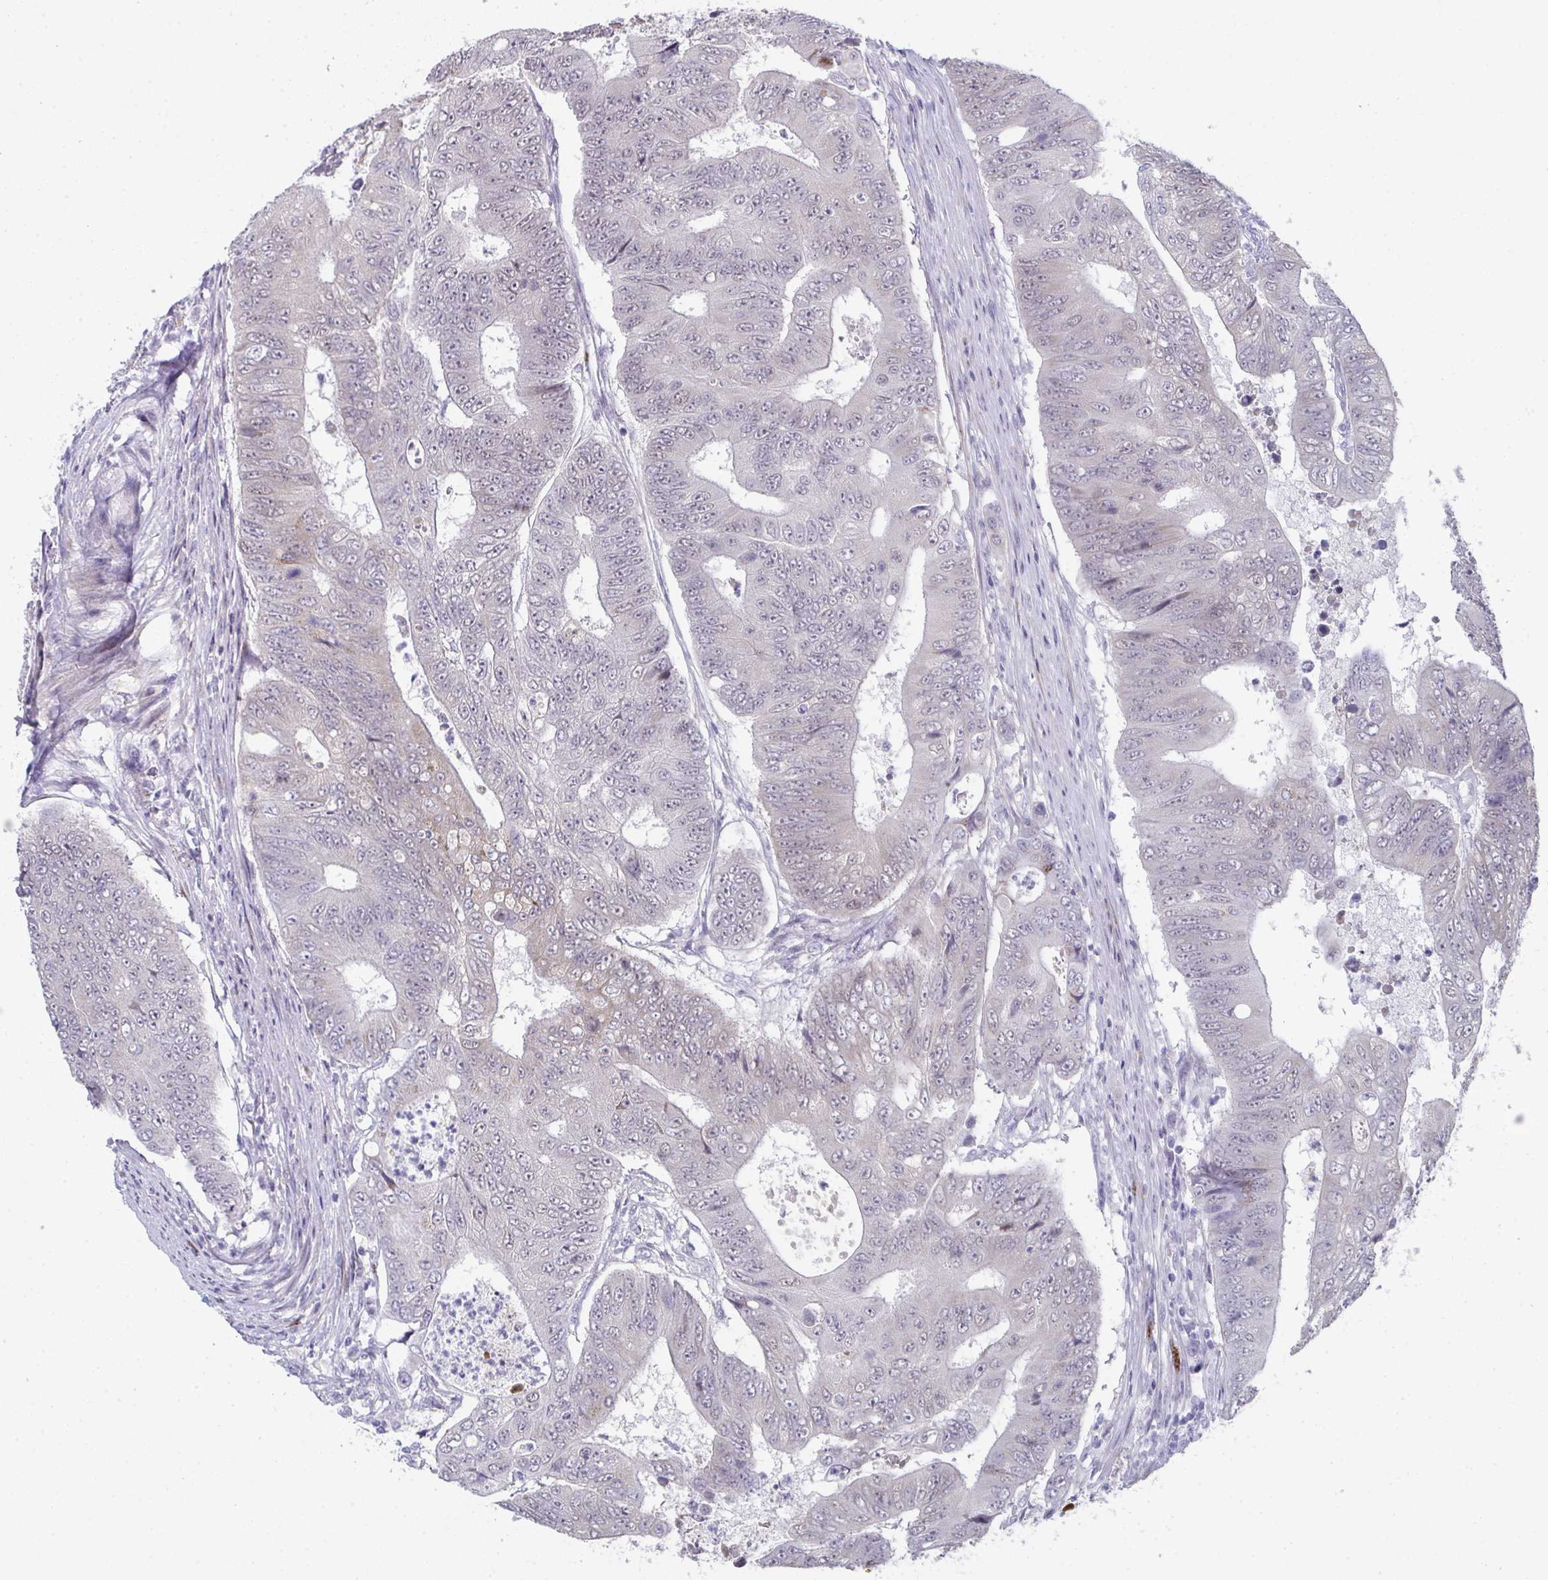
{"staining": {"intensity": "weak", "quantity": "25%-75%", "location": "nuclear"}, "tissue": "colorectal cancer", "cell_type": "Tumor cells", "image_type": "cancer", "snomed": [{"axis": "morphology", "description": "Adenocarcinoma, NOS"}, {"axis": "topography", "description": "Colon"}], "caption": "Tumor cells exhibit low levels of weak nuclear positivity in about 25%-75% of cells in human colorectal adenocarcinoma.", "gene": "A1CF", "patient": {"sex": "female", "age": 48}}